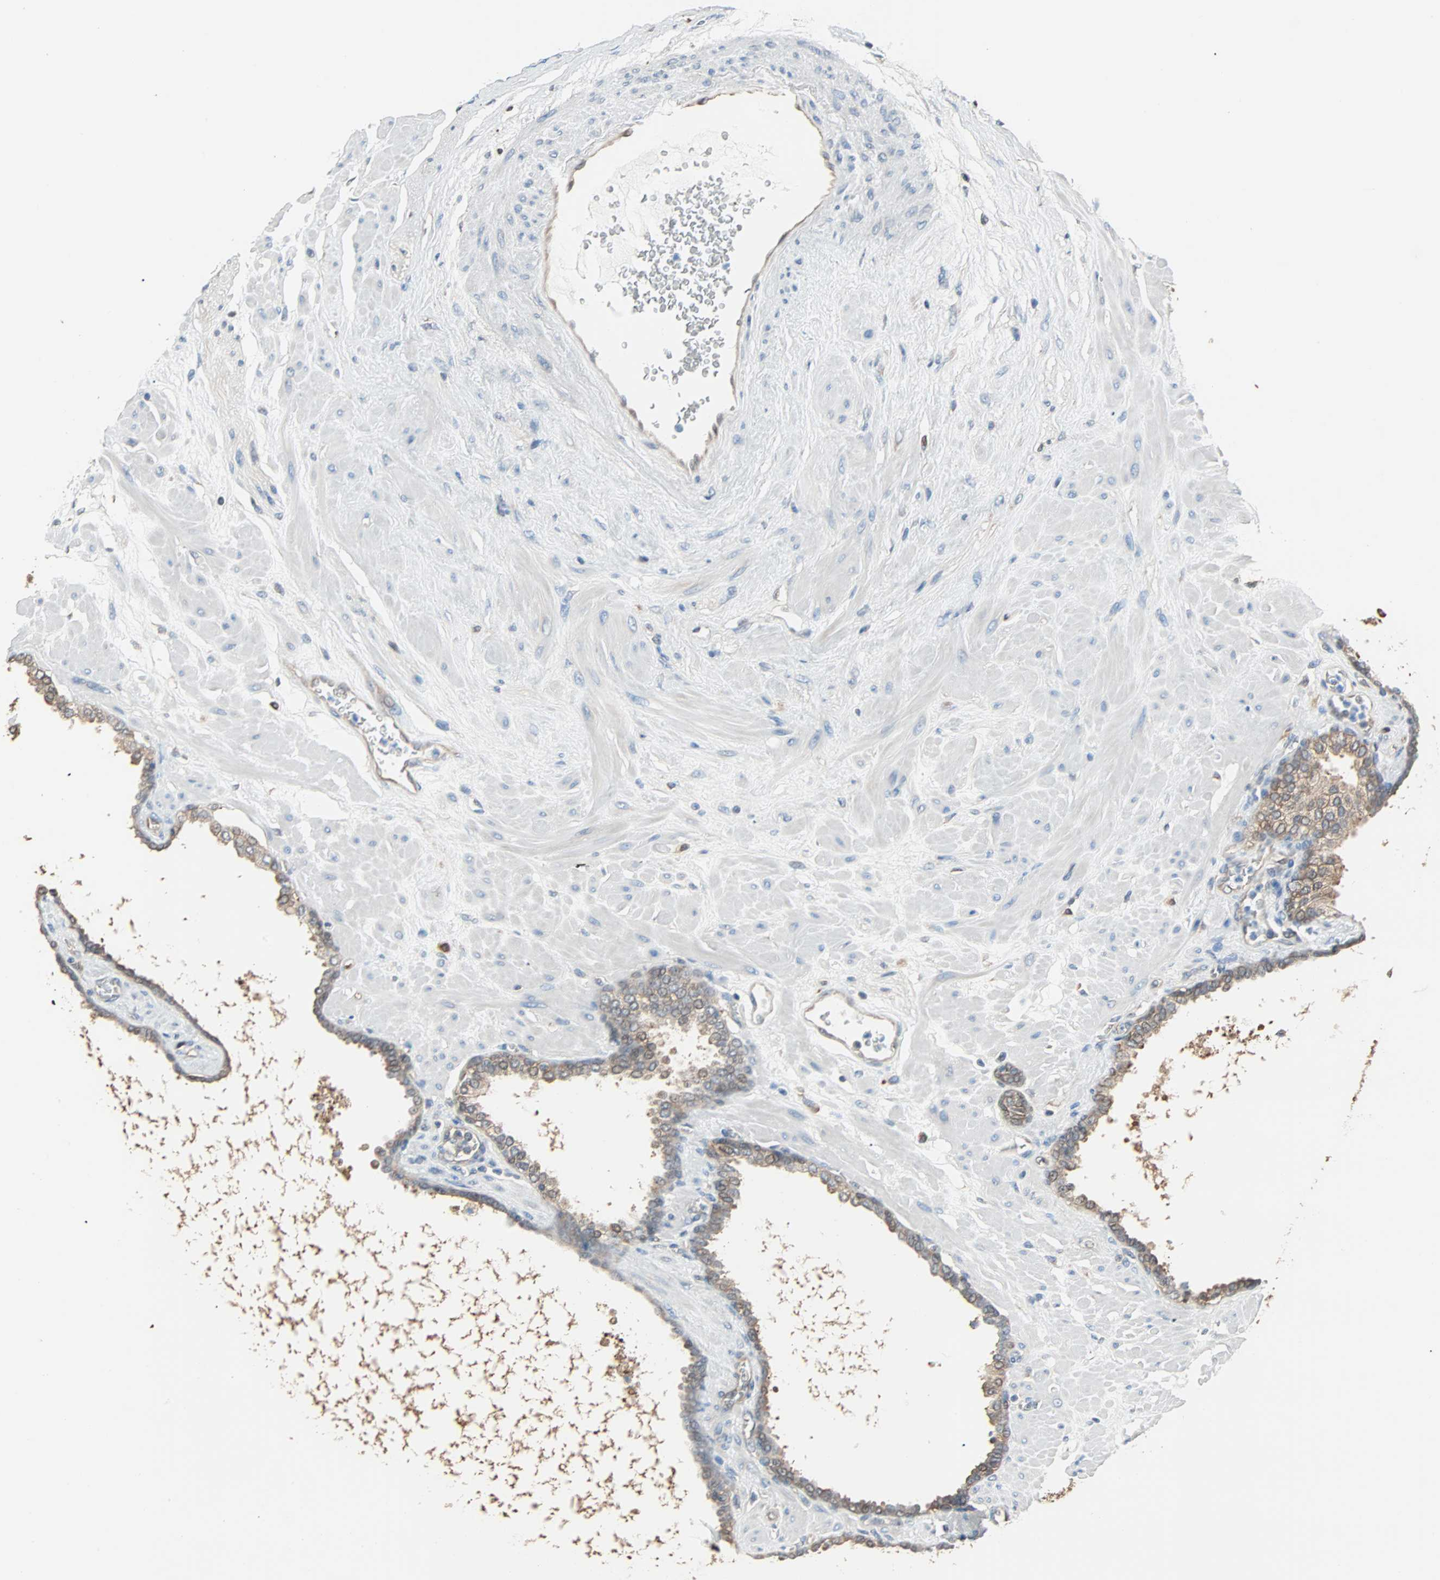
{"staining": {"intensity": "weak", "quantity": ">75%", "location": "cytoplasmic/membranous"}, "tissue": "prostate", "cell_type": "Glandular cells", "image_type": "normal", "snomed": [{"axis": "morphology", "description": "Normal tissue, NOS"}, {"axis": "topography", "description": "Prostate"}], "caption": "Prostate stained with DAB (3,3'-diaminobenzidine) IHC demonstrates low levels of weak cytoplasmic/membranous staining in about >75% of glandular cells. (Brightfield microscopy of DAB IHC at high magnification).", "gene": "PRDX1", "patient": {"sex": "male", "age": 60}}